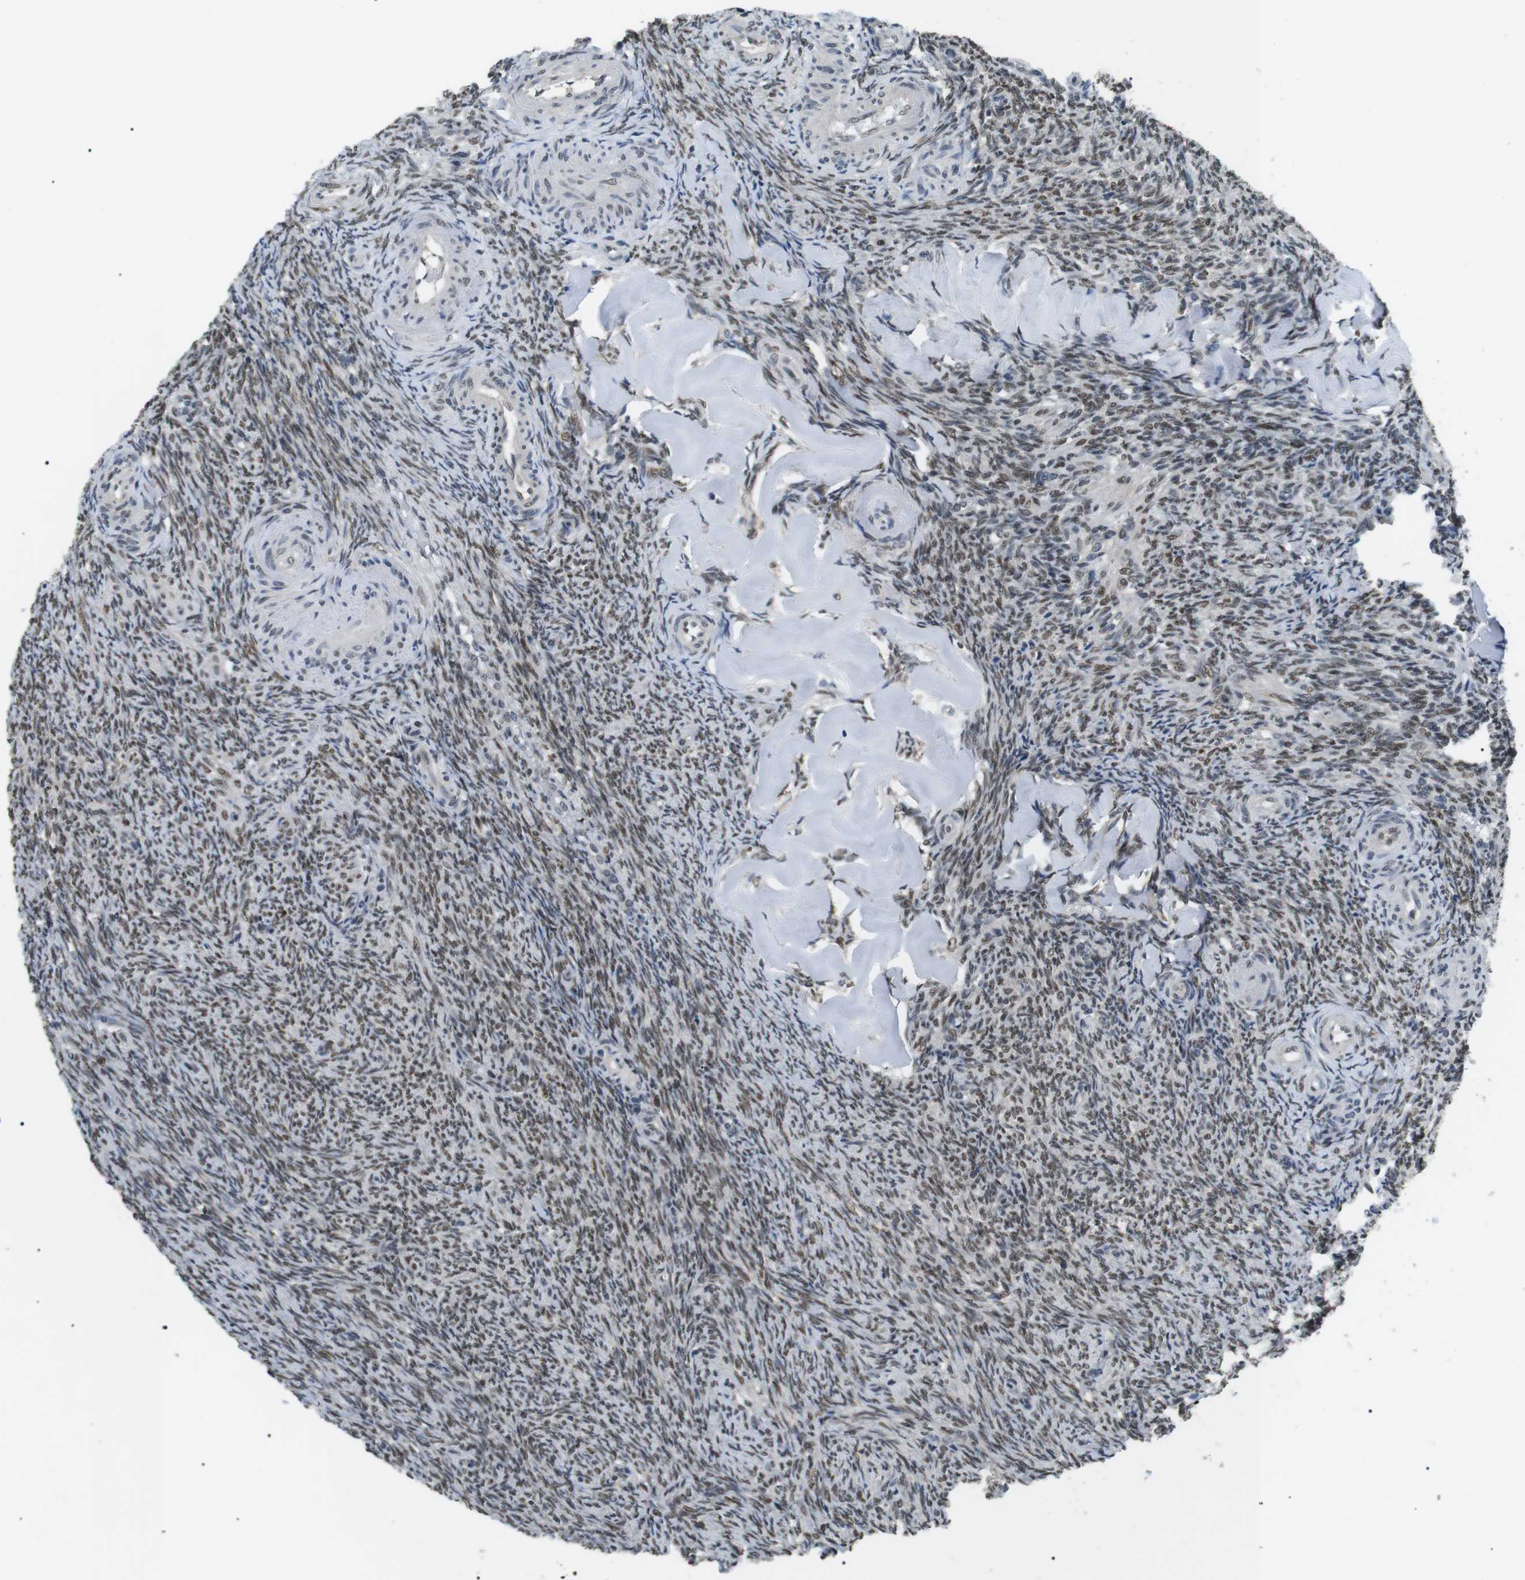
{"staining": {"intensity": "moderate", "quantity": ">75%", "location": "cytoplasmic/membranous,nuclear"}, "tissue": "ovary", "cell_type": "Follicle cells", "image_type": "normal", "snomed": [{"axis": "morphology", "description": "Normal tissue, NOS"}, {"axis": "topography", "description": "Ovary"}], "caption": "High-power microscopy captured an IHC photomicrograph of normal ovary, revealing moderate cytoplasmic/membranous,nuclear staining in about >75% of follicle cells.", "gene": "ORAI3", "patient": {"sex": "female", "age": 41}}